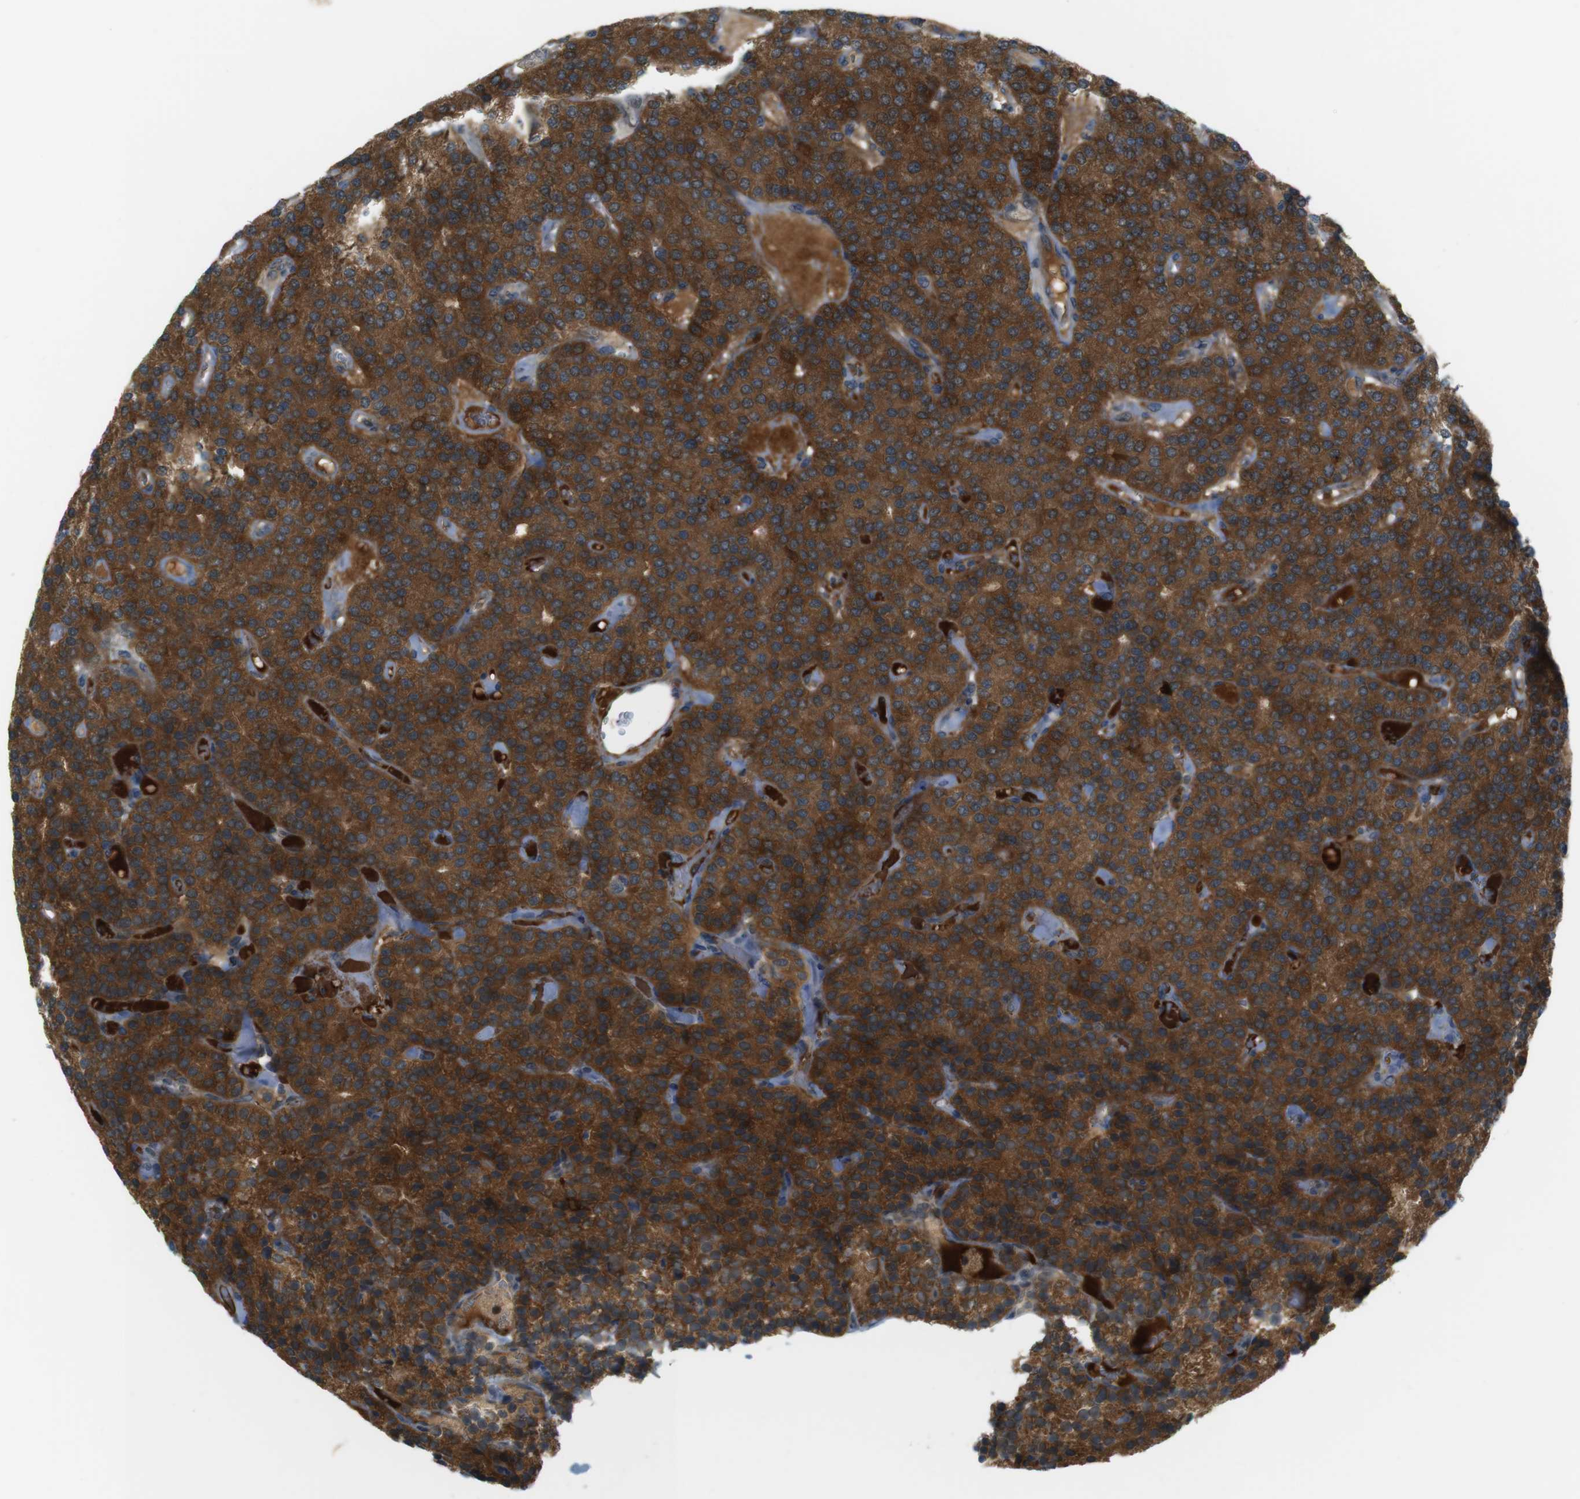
{"staining": {"intensity": "strong", "quantity": ">75%", "location": "cytoplasmic/membranous,nuclear"}, "tissue": "parathyroid gland", "cell_type": "Glandular cells", "image_type": "normal", "snomed": [{"axis": "morphology", "description": "Normal tissue, NOS"}, {"axis": "morphology", "description": "Adenoma, NOS"}, {"axis": "topography", "description": "Parathyroid gland"}], "caption": "There is high levels of strong cytoplasmic/membranous,nuclear staining in glandular cells of unremarkable parathyroid gland, as demonstrated by immunohistochemical staining (brown color).", "gene": "ZDHHC20", "patient": {"sex": "female", "age": 86}}